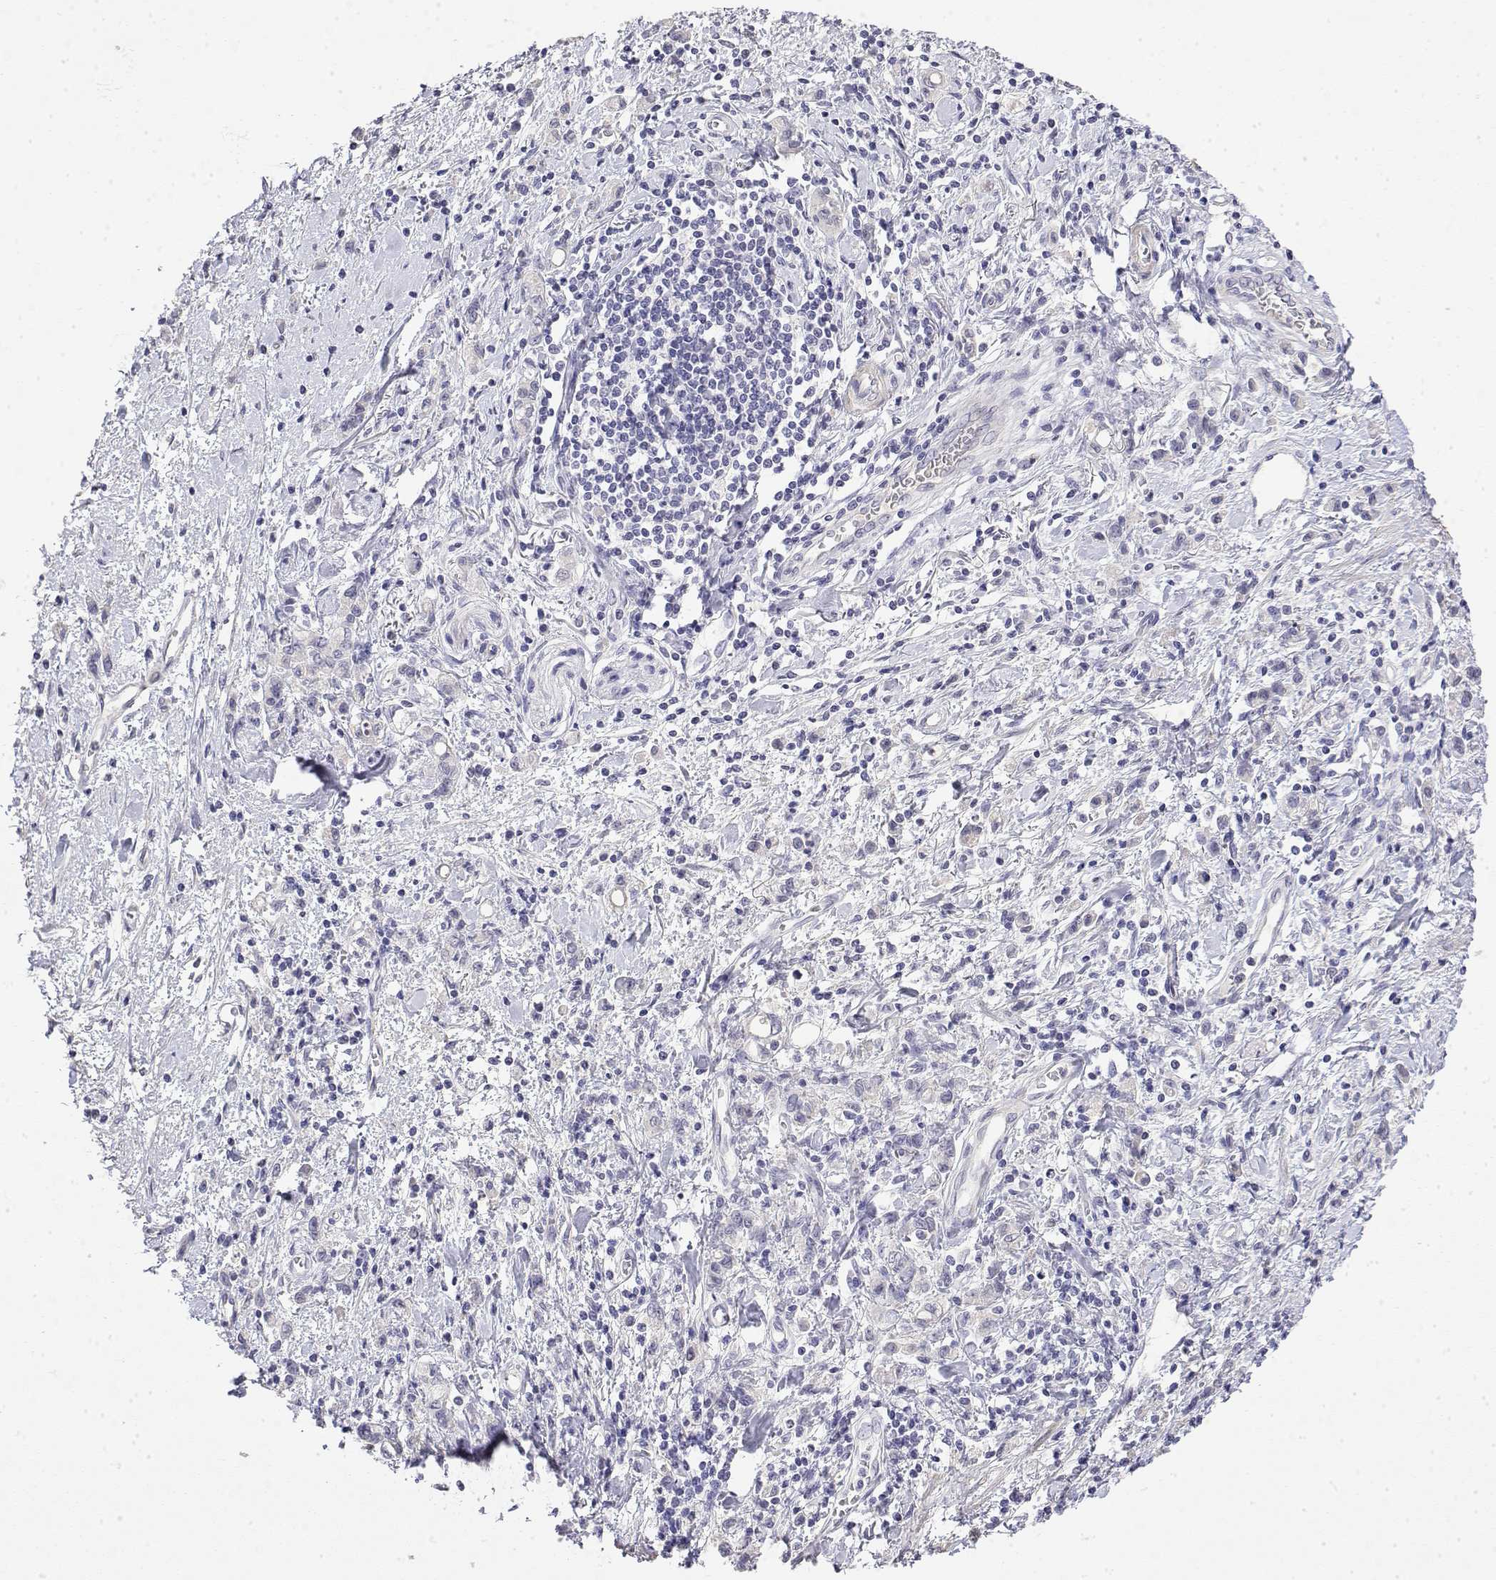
{"staining": {"intensity": "negative", "quantity": "none", "location": "none"}, "tissue": "stomach cancer", "cell_type": "Tumor cells", "image_type": "cancer", "snomed": [{"axis": "morphology", "description": "Adenocarcinoma, NOS"}, {"axis": "topography", "description": "Stomach"}], "caption": "A photomicrograph of adenocarcinoma (stomach) stained for a protein exhibits no brown staining in tumor cells. (DAB IHC with hematoxylin counter stain).", "gene": "GGACT", "patient": {"sex": "male", "age": 77}}